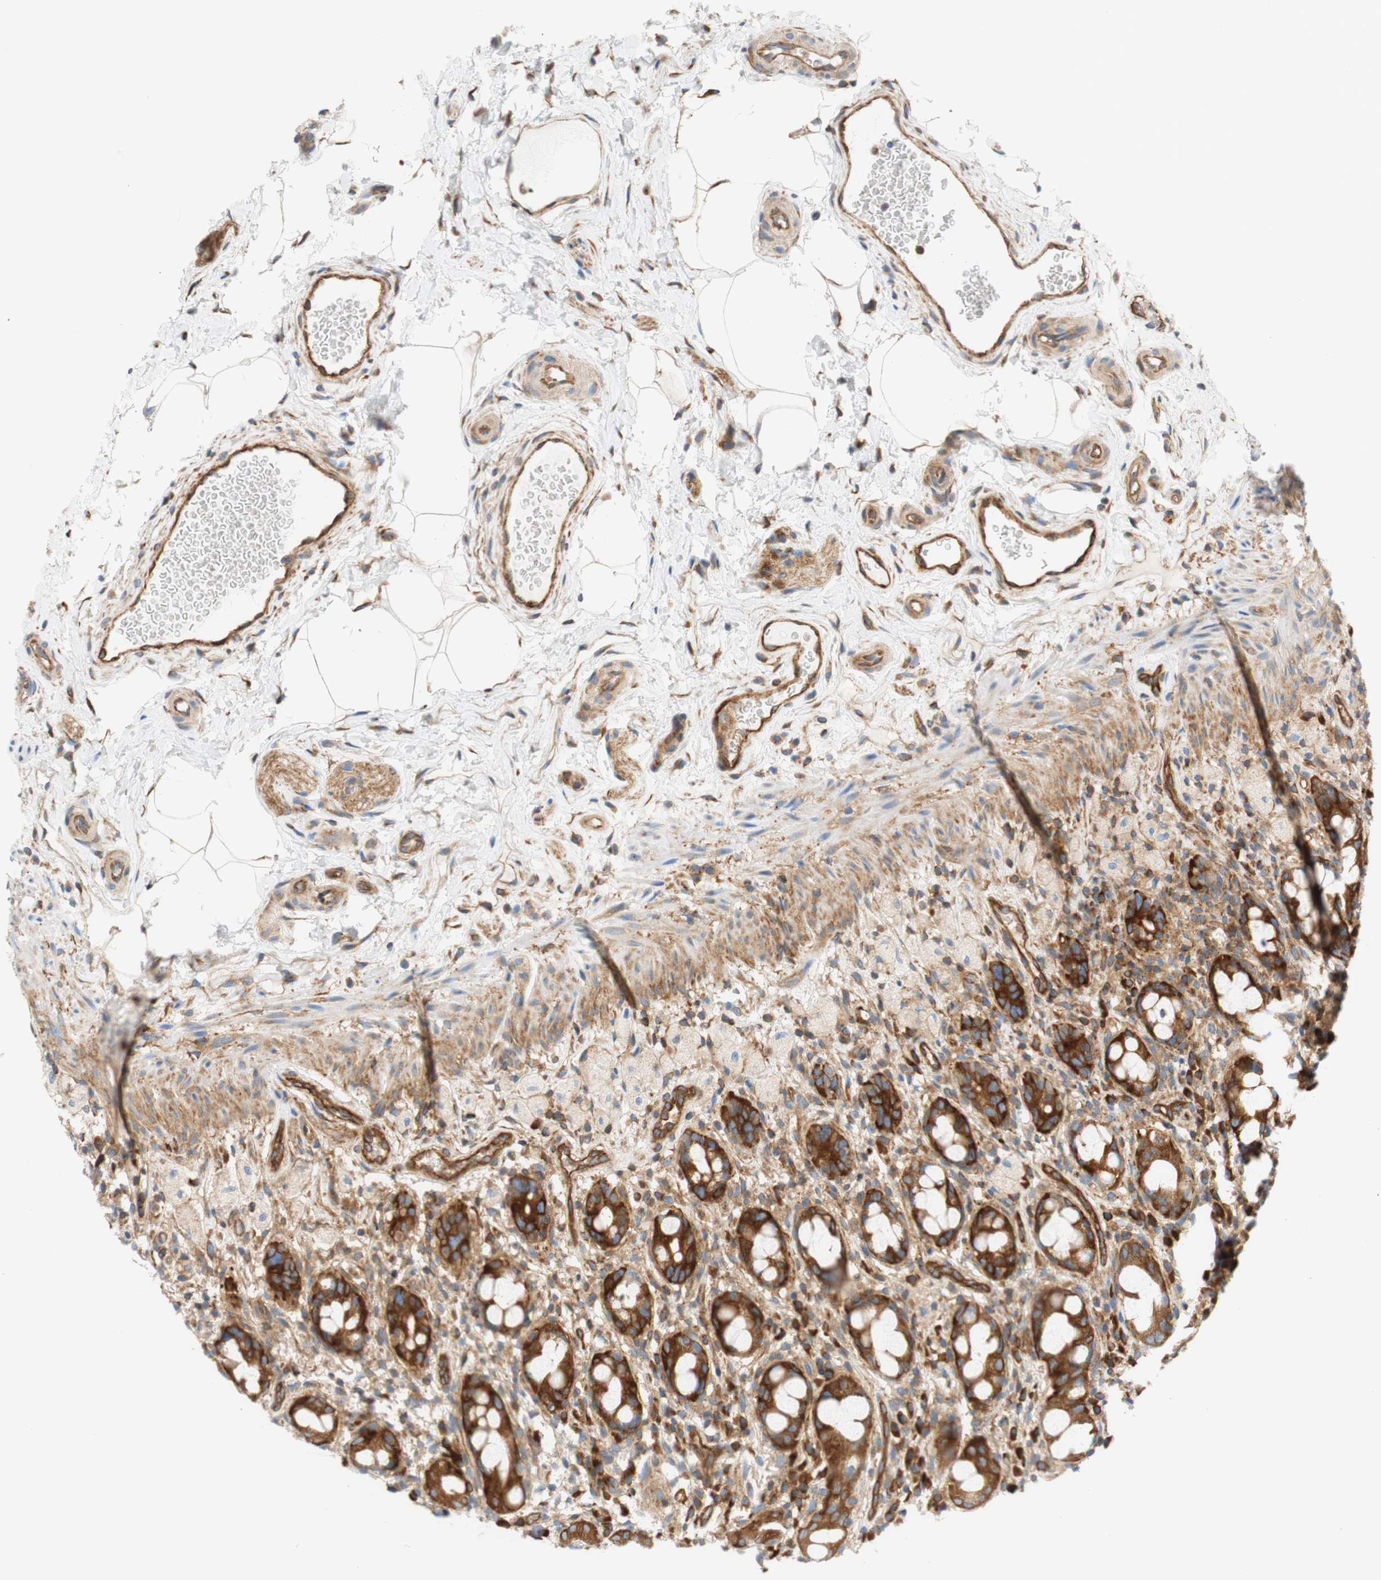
{"staining": {"intensity": "moderate", "quantity": ">75%", "location": "cytoplasmic/membranous"}, "tissue": "rectum", "cell_type": "Glandular cells", "image_type": "normal", "snomed": [{"axis": "morphology", "description": "Normal tissue, NOS"}, {"axis": "topography", "description": "Rectum"}], "caption": "An image of rectum stained for a protein shows moderate cytoplasmic/membranous brown staining in glandular cells.", "gene": "STOM", "patient": {"sex": "male", "age": 44}}